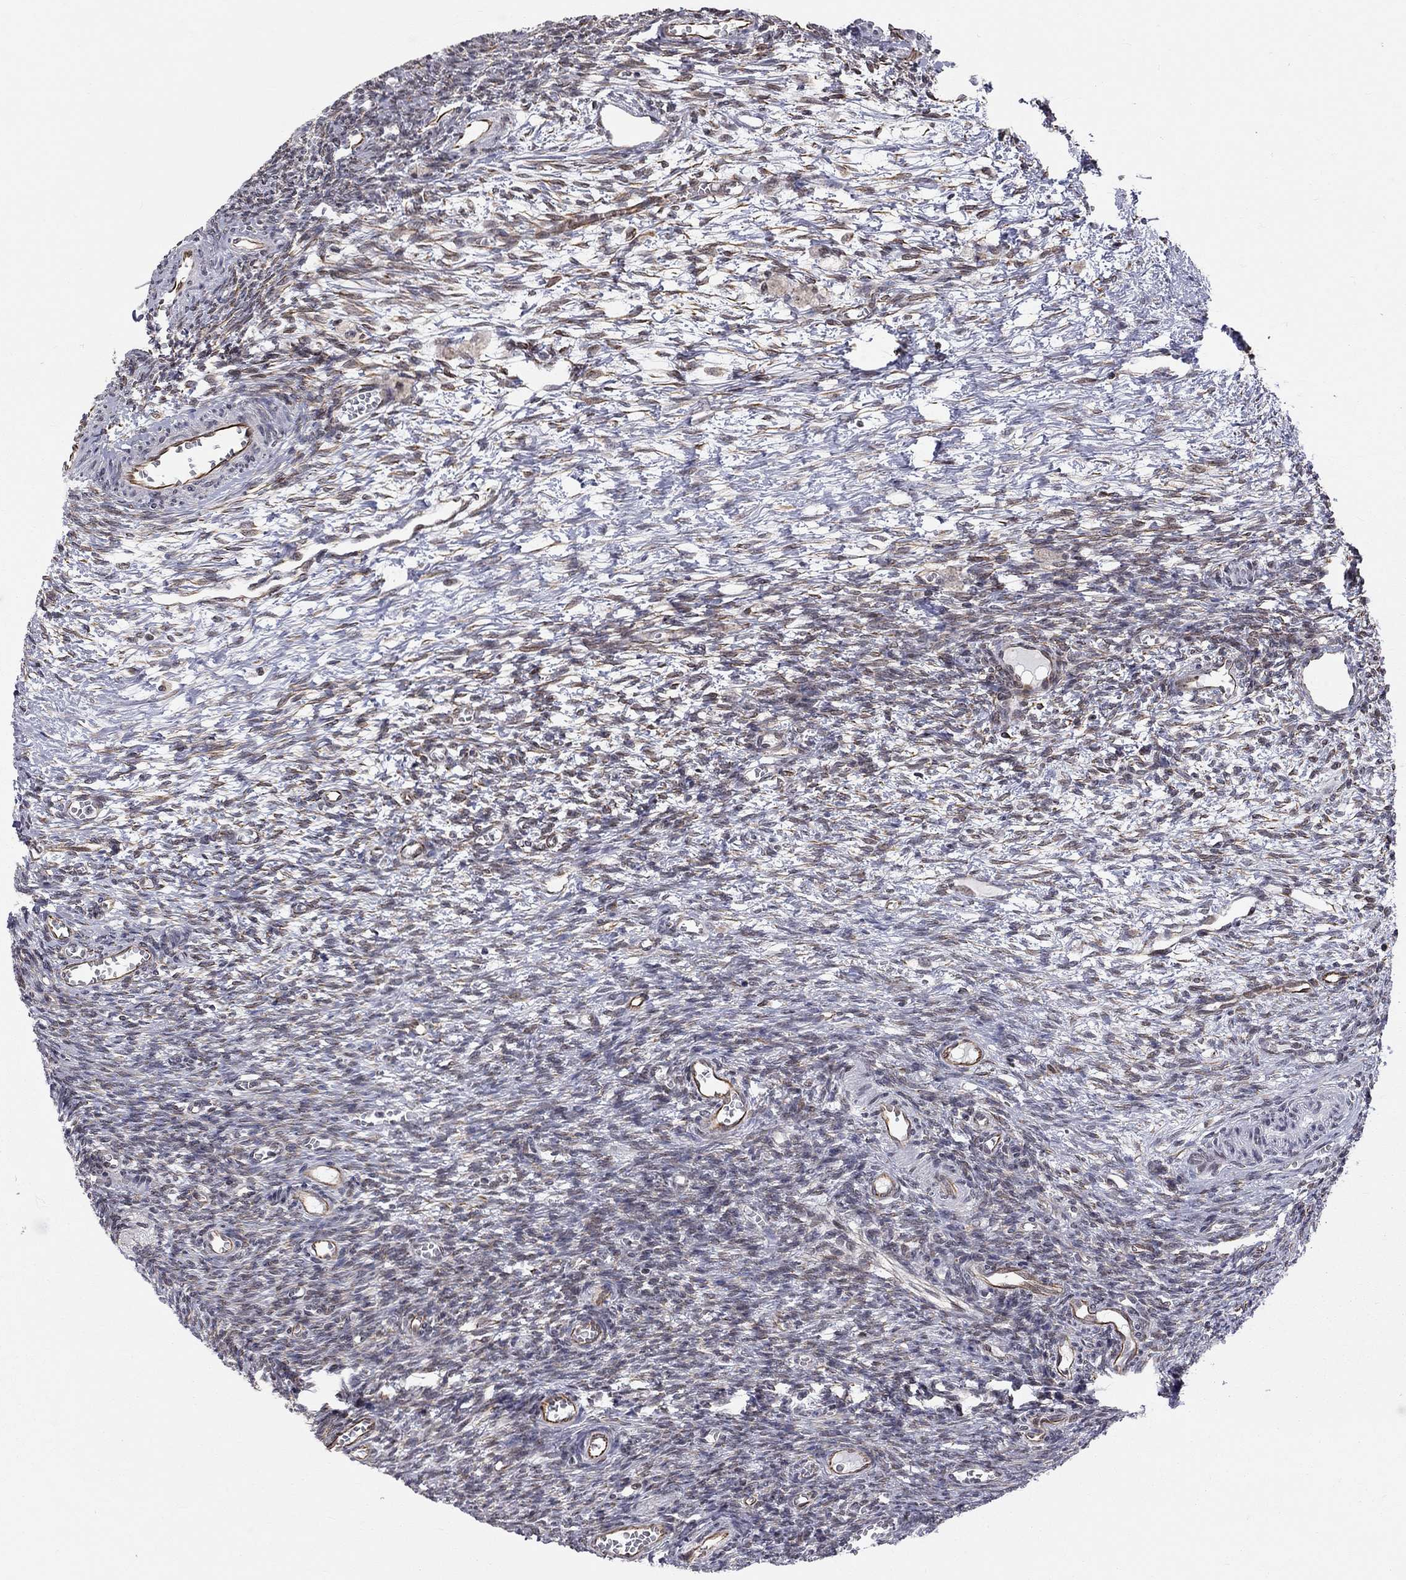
{"staining": {"intensity": "weak", "quantity": "<25%", "location": "cytoplasmic/membranous"}, "tissue": "ovary", "cell_type": "Ovarian stroma cells", "image_type": "normal", "snomed": [{"axis": "morphology", "description": "Normal tissue, NOS"}, {"axis": "topography", "description": "Ovary"}], "caption": "A high-resolution photomicrograph shows immunohistochemistry staining of unremarkable ovary, which reveals no significant staining in ovarian stroma cells.", "gene": "MTNR1B", "patient": {"sex": "female", "age": 27}}